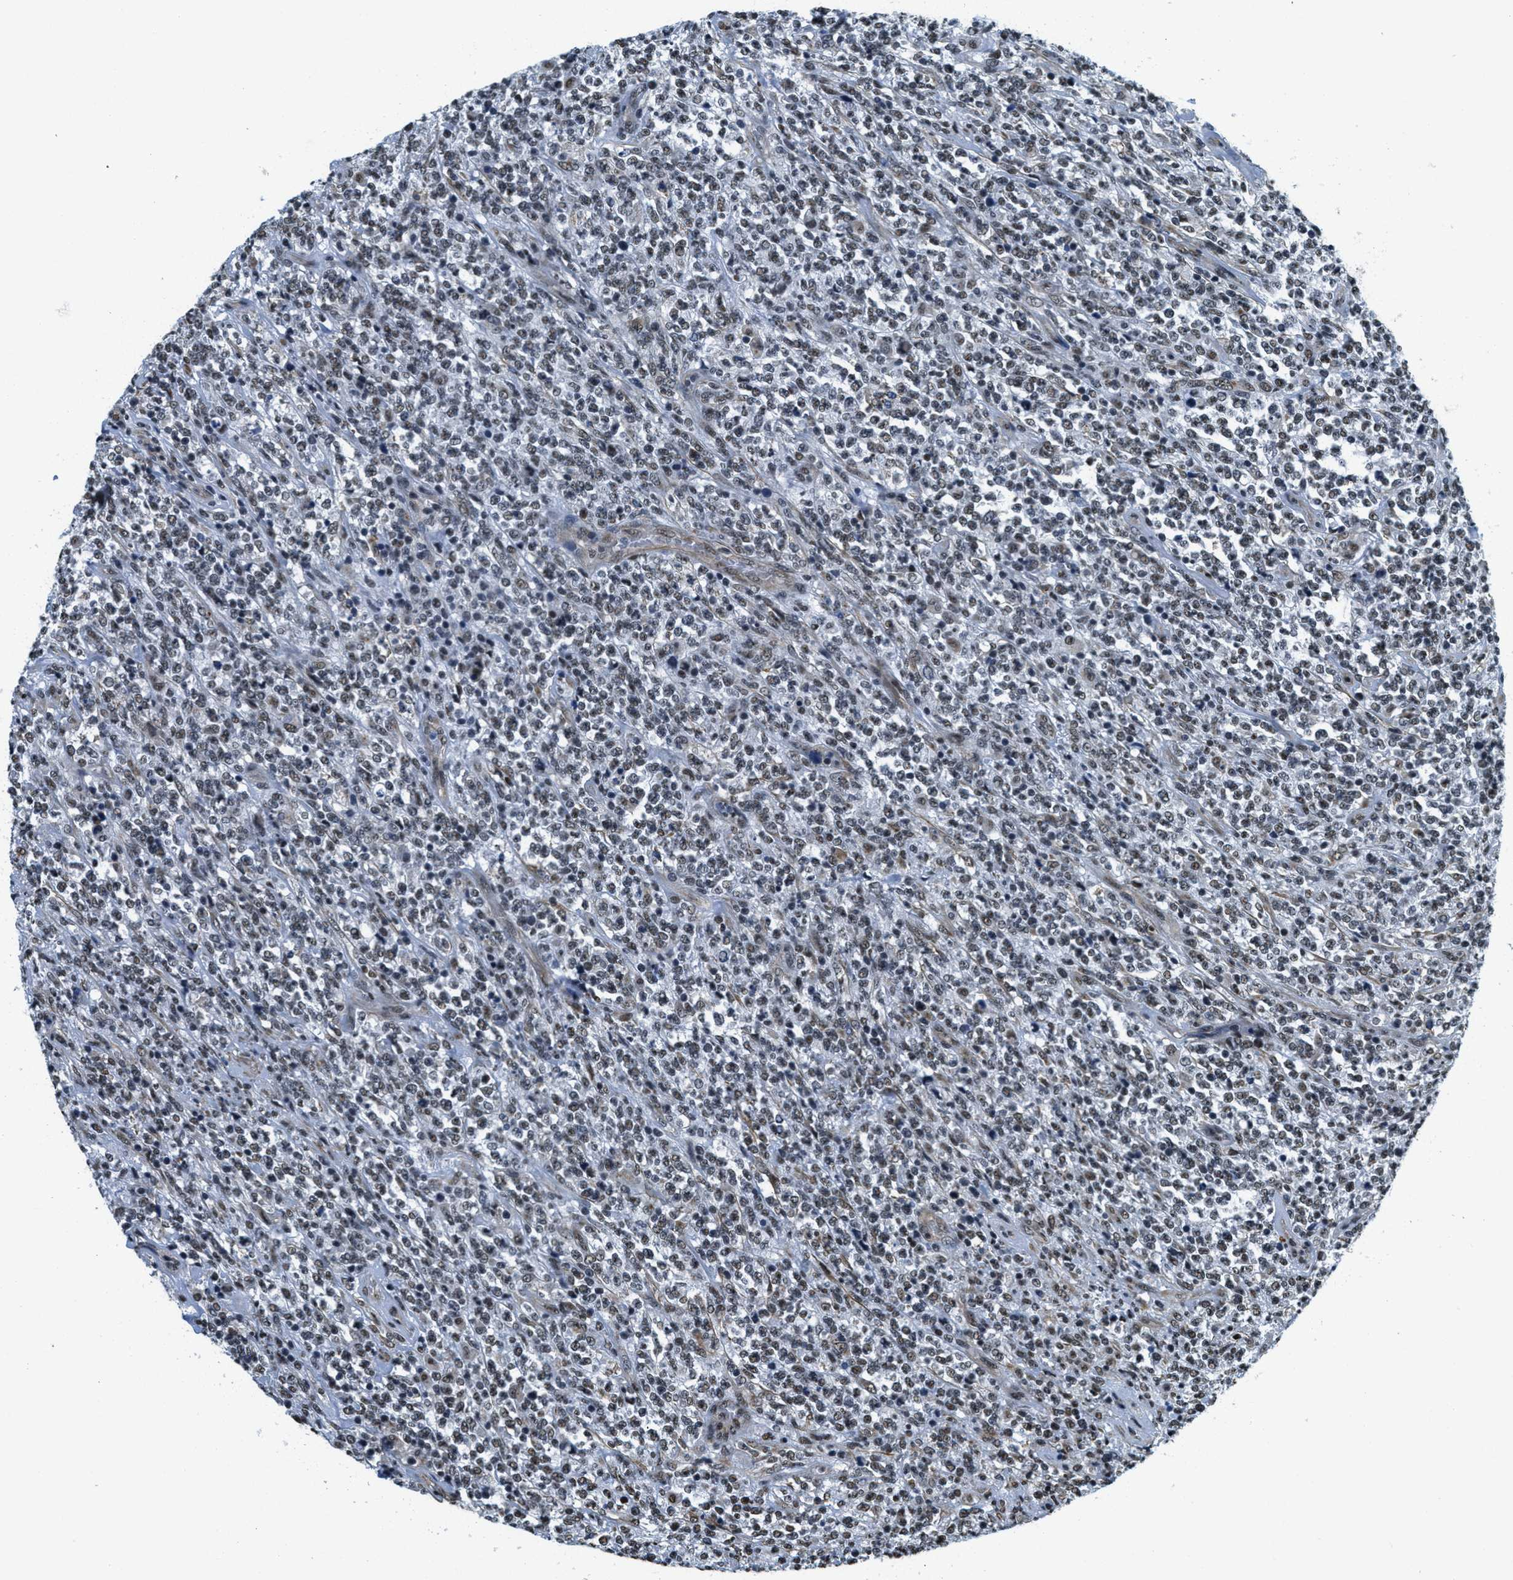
{"staining": {"intensity": "moderate", "quantity": ">75%", "location": "nuclear"}, "tissue": "lymphoma", "cell_type": "Tumor cells", "image_type": "cancer", "snomed": [{"axis": "morphology", "description": "Malignant lymphoma, non-Hodgkin's type, High grade"}, {"axis": "topography", "description": "Soft tissue"}], "caption": "Immunohistochemistry (IHC) micrograph of human malignant lymphoma, non-Hodgkin's type (high-grade) stained for a protein (brown), which exhibits medium levels of moderate nuclear staining in about >75% of tumor cells.", "gene": "CFAP36", "patient": {"sex": "male", "age": 18}}